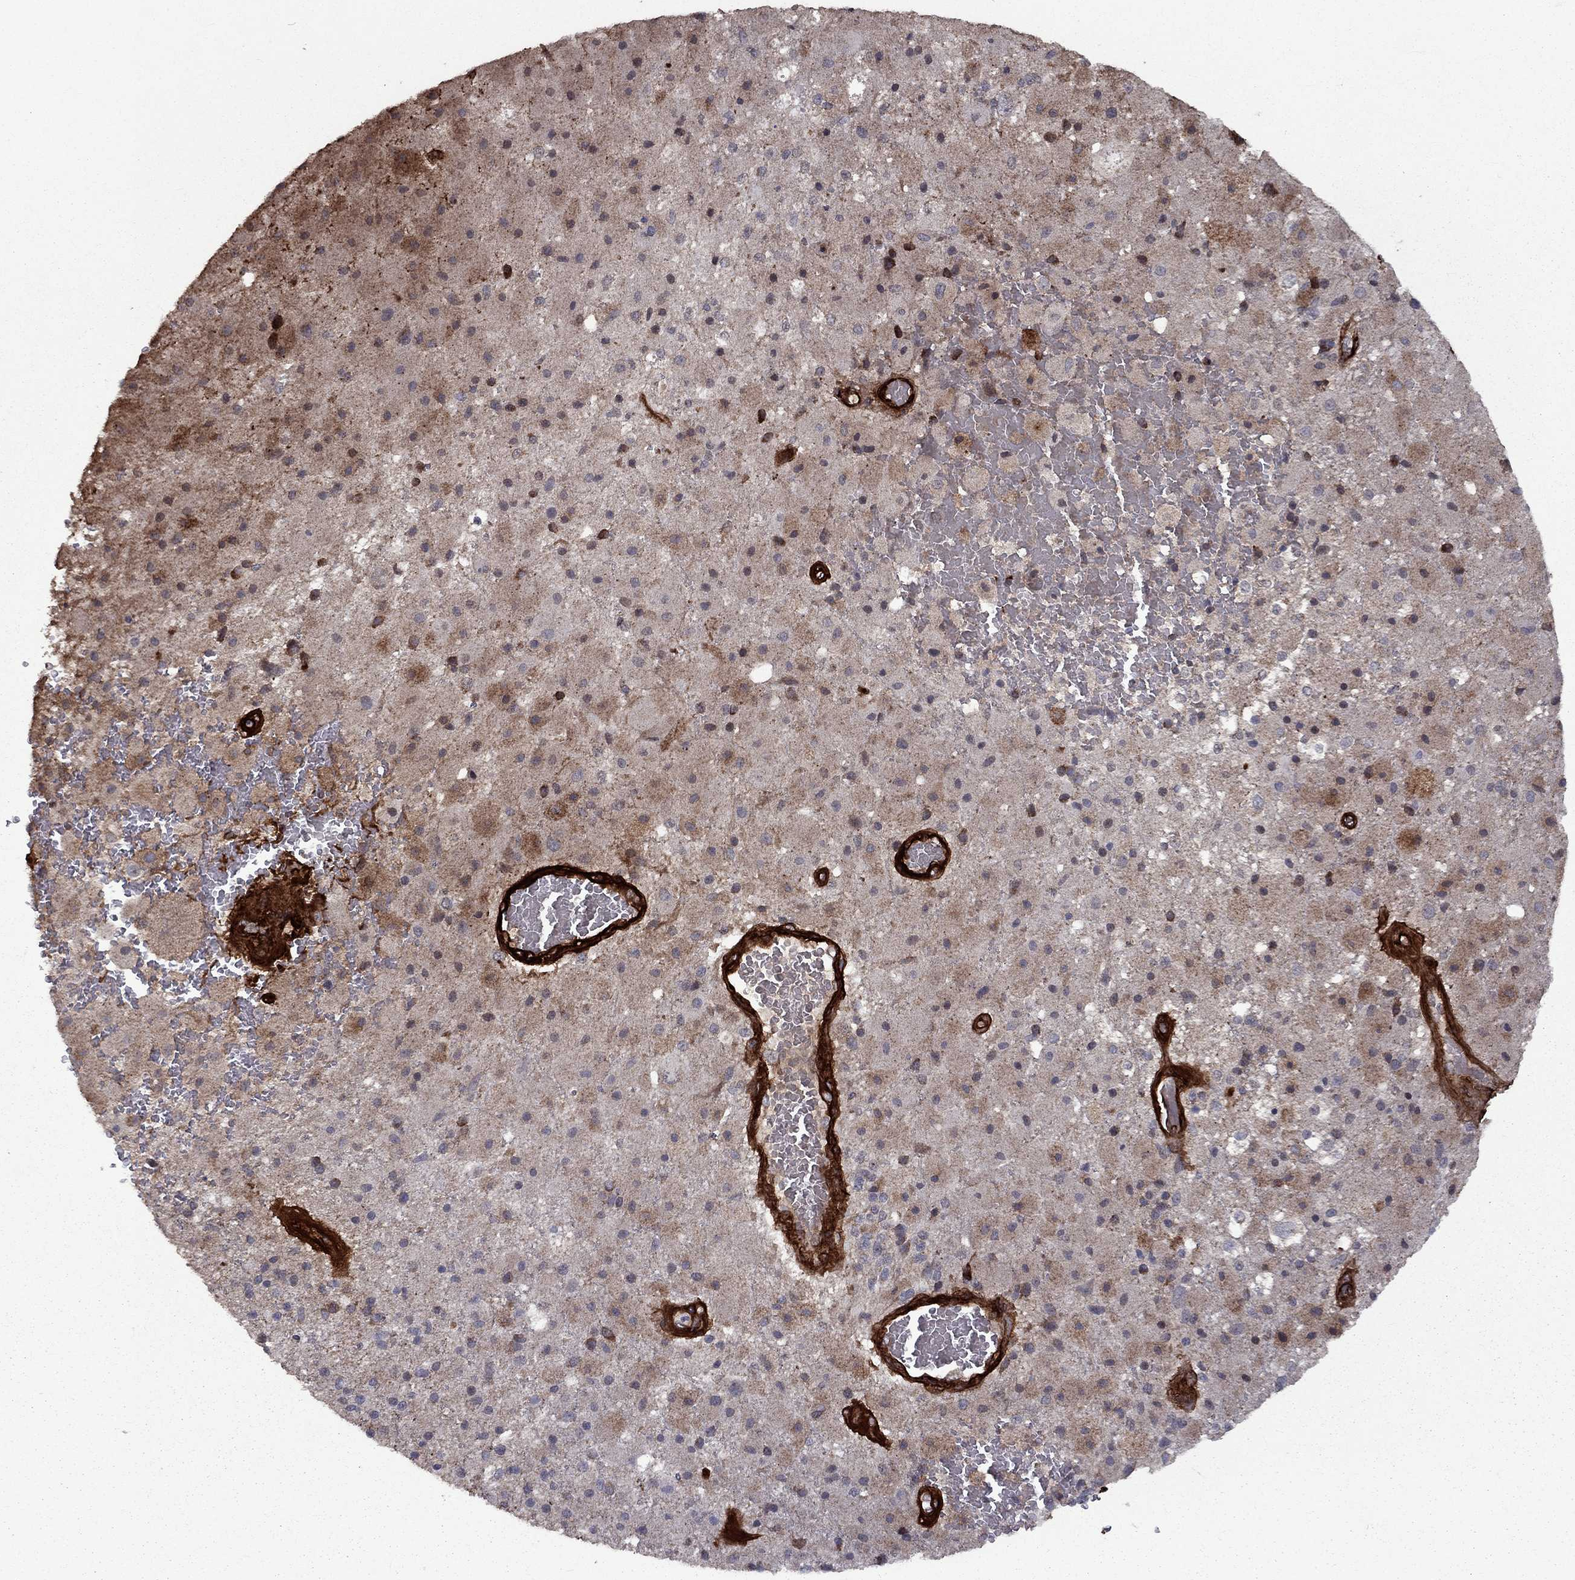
{"staining": {"intensity": "negative", "quantity": "none", "location": "none"}, "tissue": "cerebral cortex", "cell_type": "Endothelial cells", "image_type": "normal", "snomed": [{"axis": "morphology", "description": "Normal tissue, NOS"}, {"axis": "morphology", "description": "Glioma, malignant, High grade"}, {"axis": "topography", "description": "Cerebral cortex"}], "caption": "IHC histopathology image of benign cerebral cortex: cerebral cortex stained with DAB exhibits no significant protein positivity in endothelial cells. The staining is performed using DAB brown chromogen with nuclei counter-stained in using hematoxylin.", "gene": "COL18A1", "patient": {"sex": "male", "age": 77}}